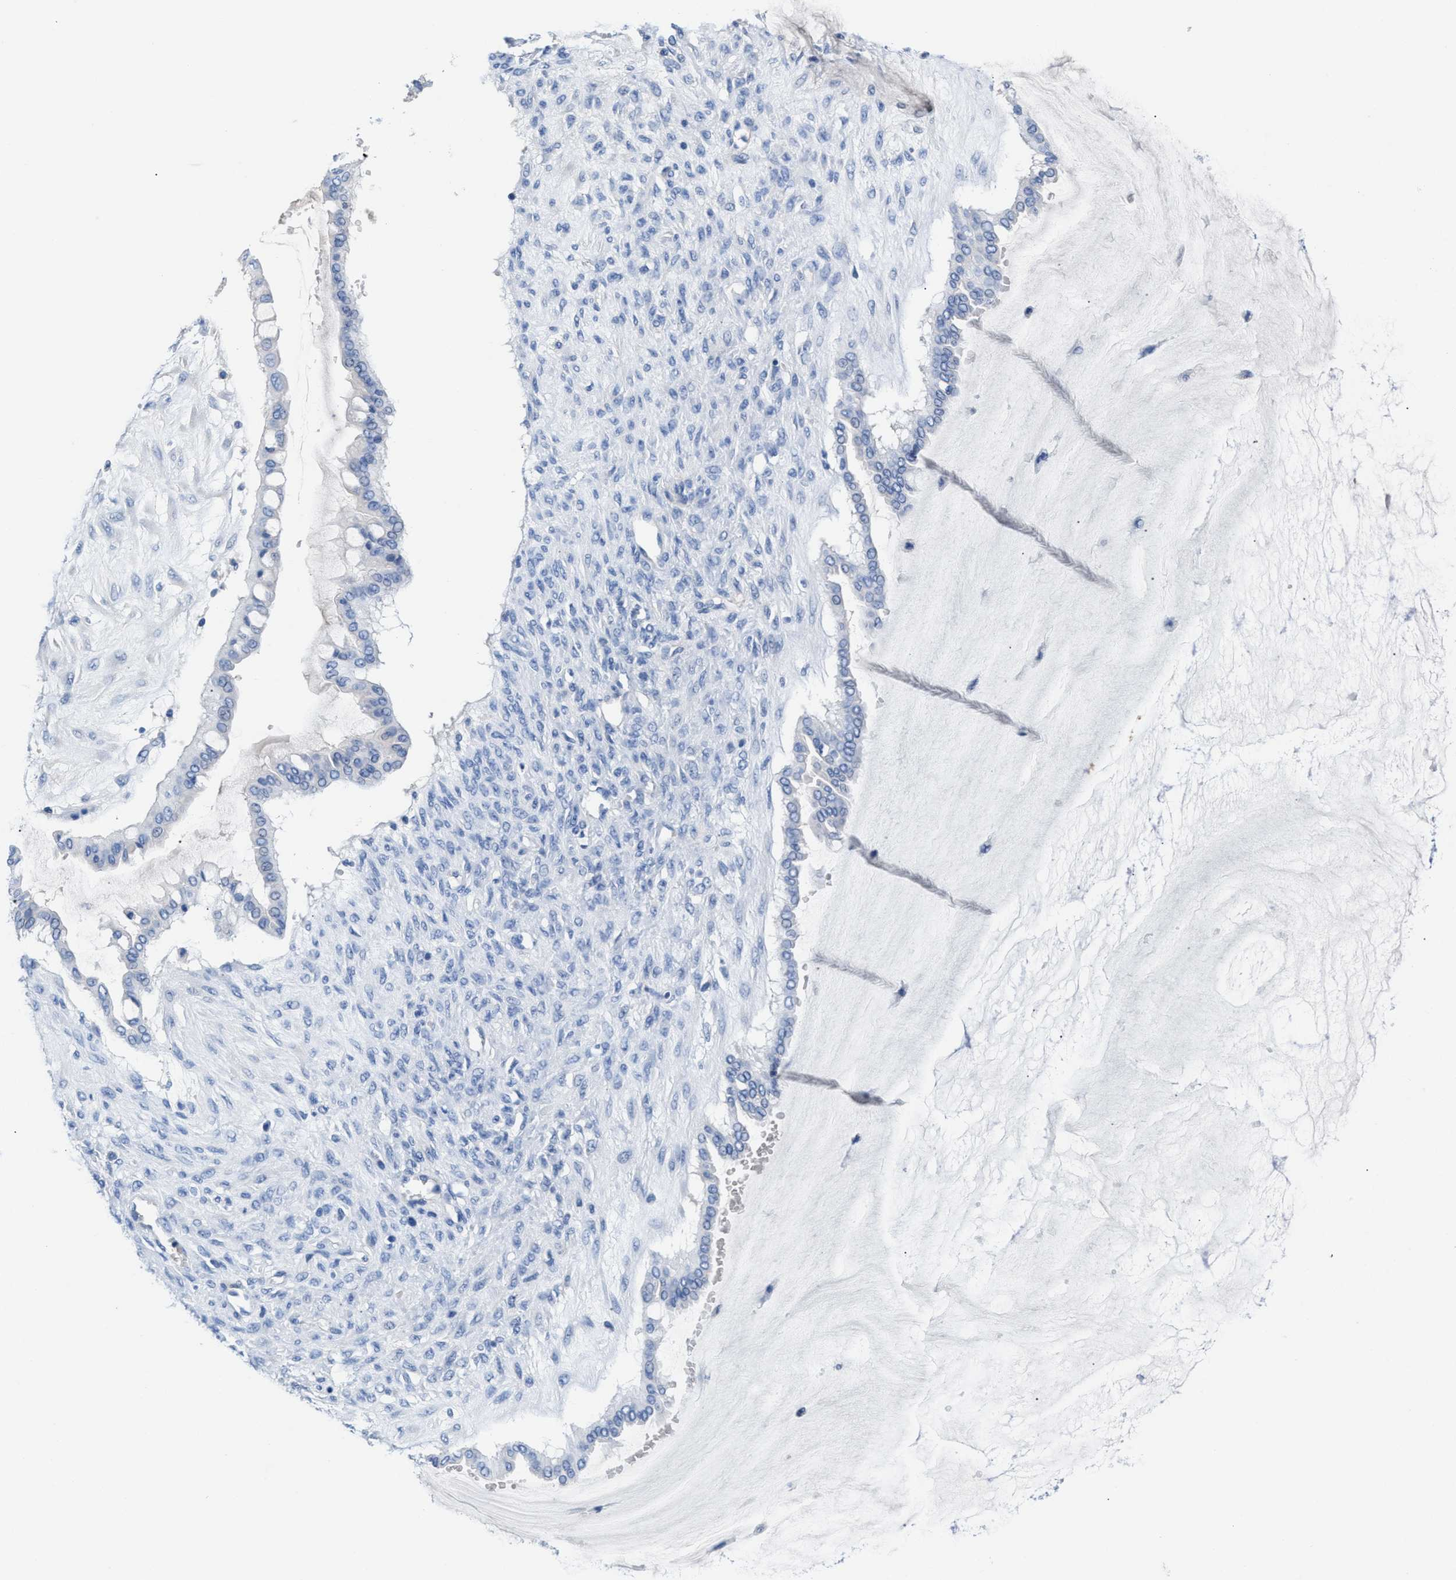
{"staining": {"intensity": "negative", "quantity": "none", "location": "none"}, "tissue": "ovarian cancer", "cell_type": "Tumor cells", "image_type": "cancer", "snomed": [{"axis": "morphology", "description": "Cystadenocarcinoma, mucinous, NOS"}, {"axis": "topography", "description": "Ovary"}], "caption": "DAB immunohistochemical staining of ovarian mucinous cystadenocarcinoma demonstrates no significant staining in tumor cells. (DAB (3,3'-diaminobenzidine) immunohistochemistry (IHC), high magnification).", "gene": "SLFN13", "patient": {"sex": "female", "age": 73}}